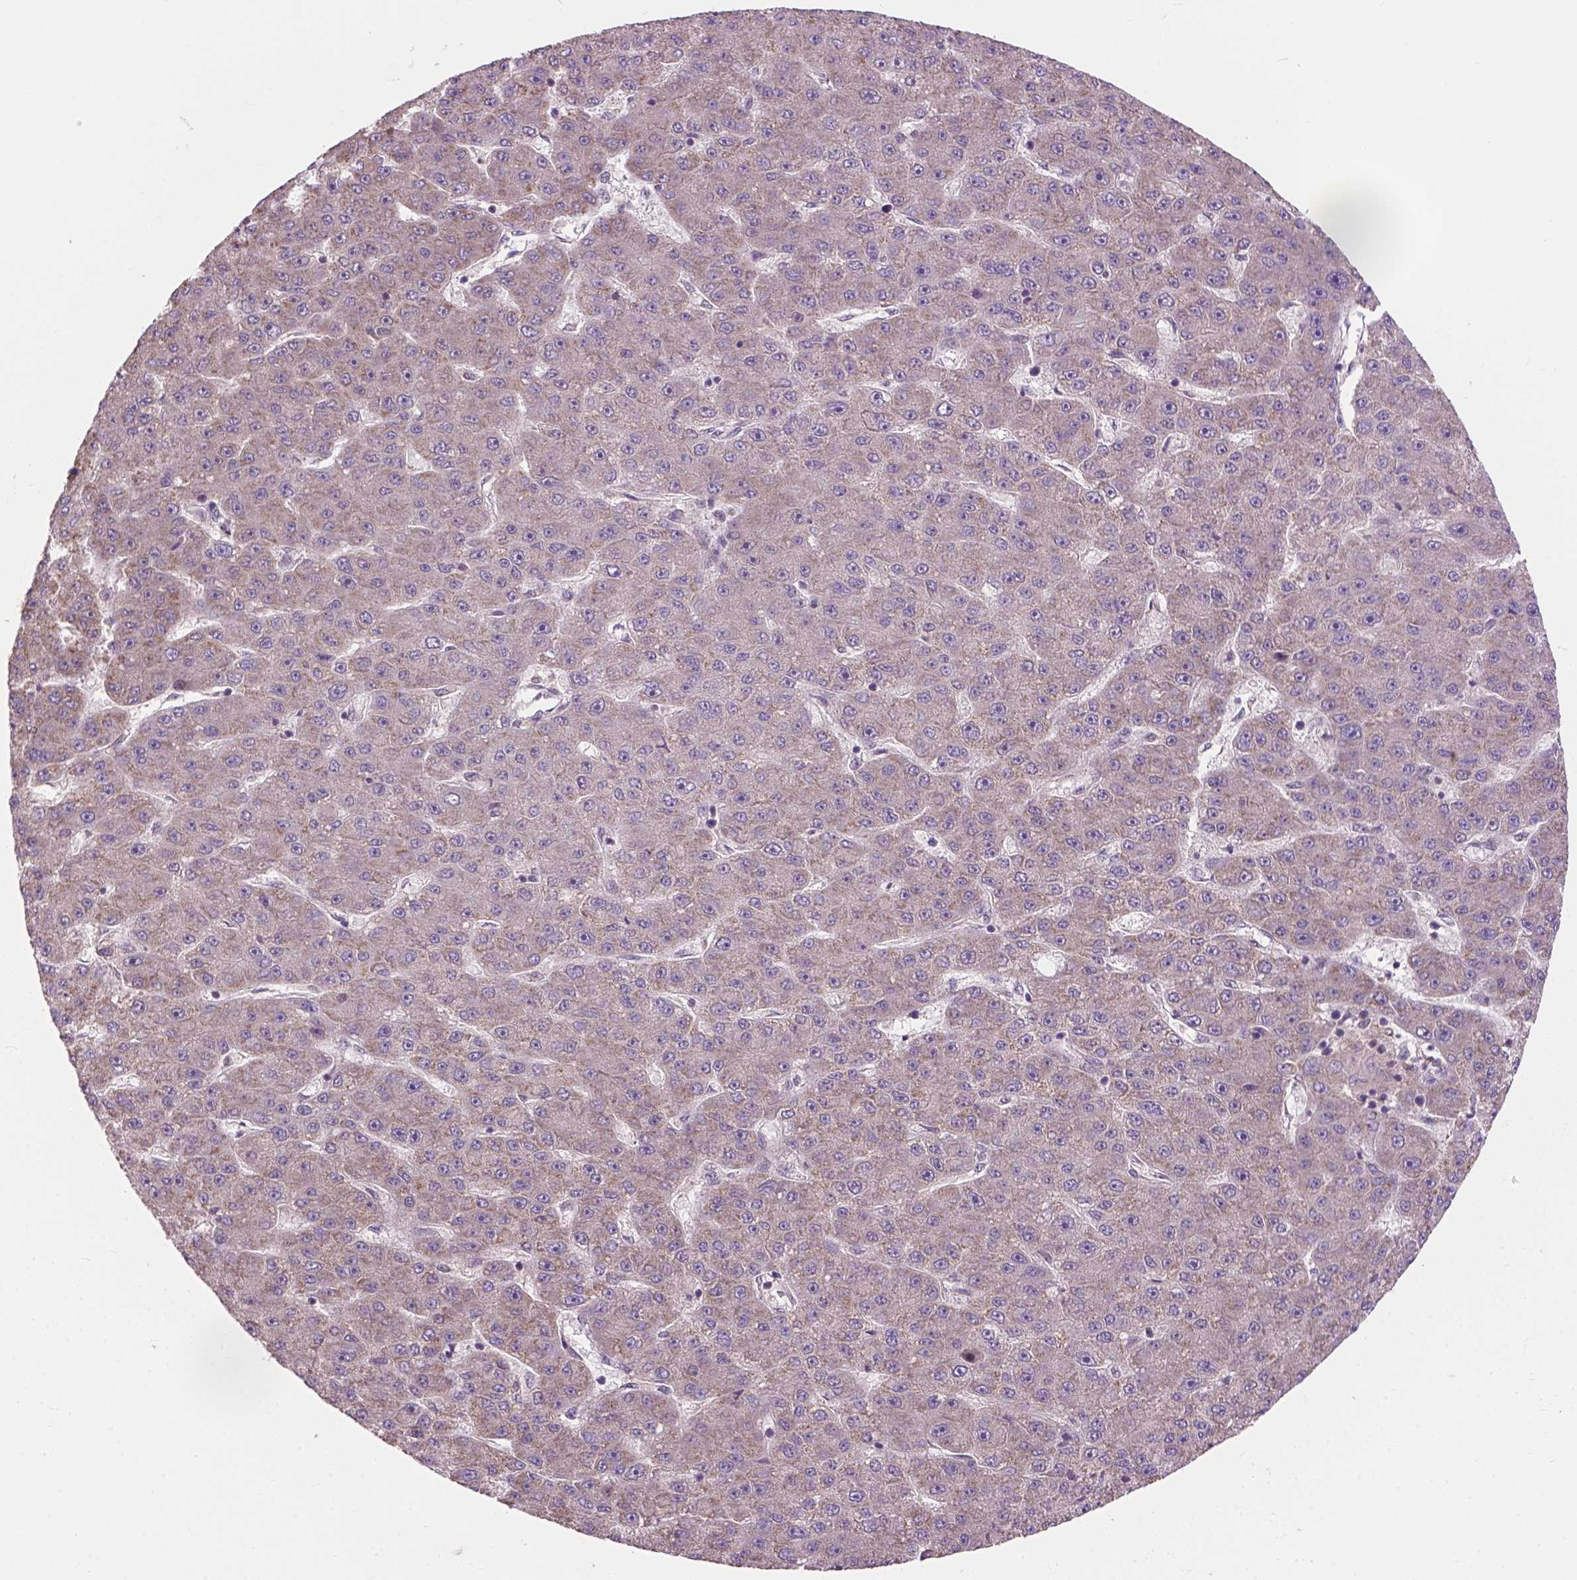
{"staining": {"intensity": "negative", "quantity": "none", "location": "none"}, "tissue": "liver cancer", "cell_type": "Tumor cells", "image_type": "cancer", "snomed": [{"axis": "morphology", "description": "Carcinoma, Hepatocellular, NOS"}, {"axis": "topography", "description": "Liver"}], "caption": "An immunohistochemistry histopathology image of liver cancer (hepatocellular carcinoma) is shown. There is no staining in tumor cells of liver cancer (hepatocellular carcinoma). (IHC, brightfield microscopy, high magnification).", "gene": "PPP1CB", "patient": {"sex": "male", "age": 67}}